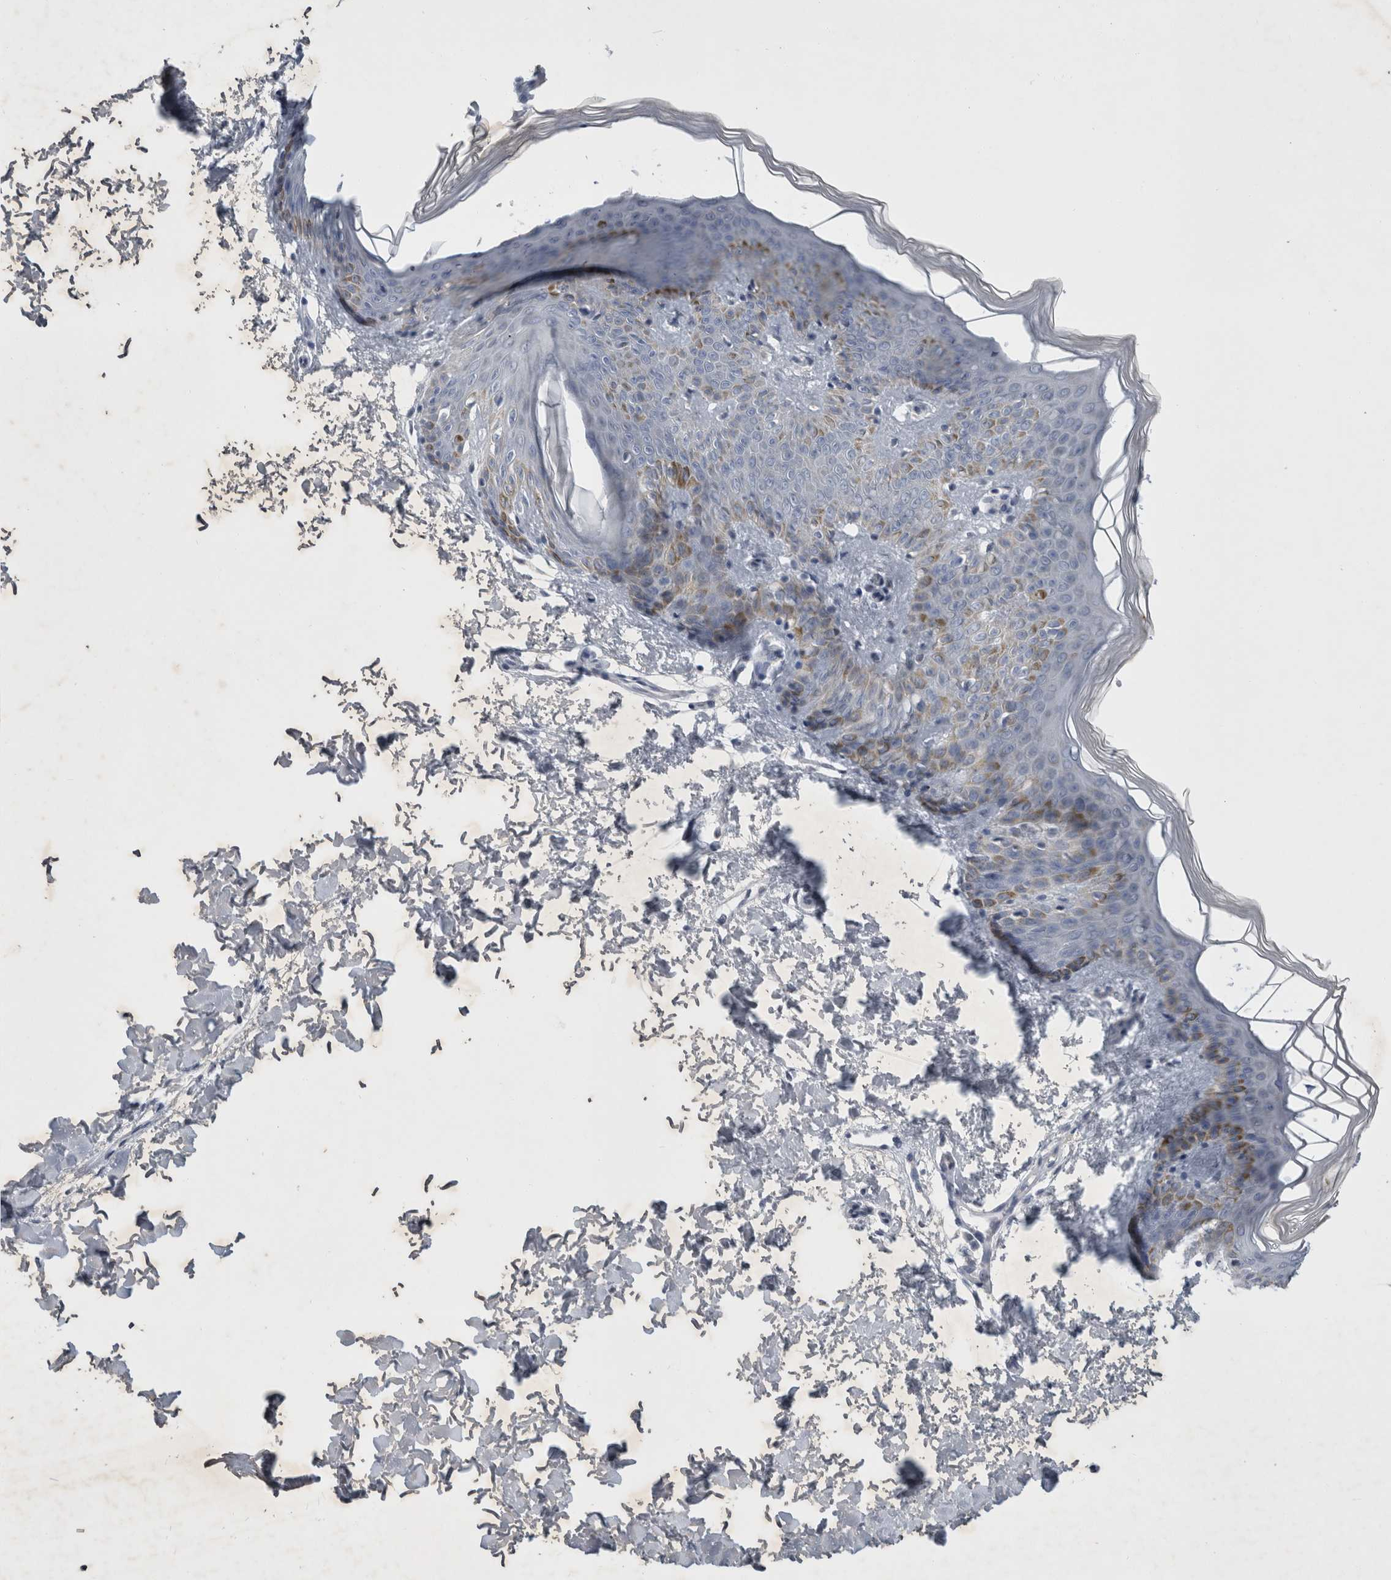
{"staining": {"intensity": "negative", "quantity": "none", "location": "none"}, "tissue": "skin", "cell_type": "Fibroblasts", "image_type": "normal", "snomed": [{"axis": "morphology", "description": "Normal tissue, NOS"}, {"axis": "morphology", "description": "Neoplasm, benign, NOS"}, {"axis": "topography", "description": "Skin"}, {"axis": "topography", "description": "Soft tissue"}], "caption": "IHC photomicrograph of unremarkable skin stained for a protein (brown), which demonstrates no positivity in fibroblasts.", "gene": "FXYD7", "patient": {"sex": "male", "age": 26}}